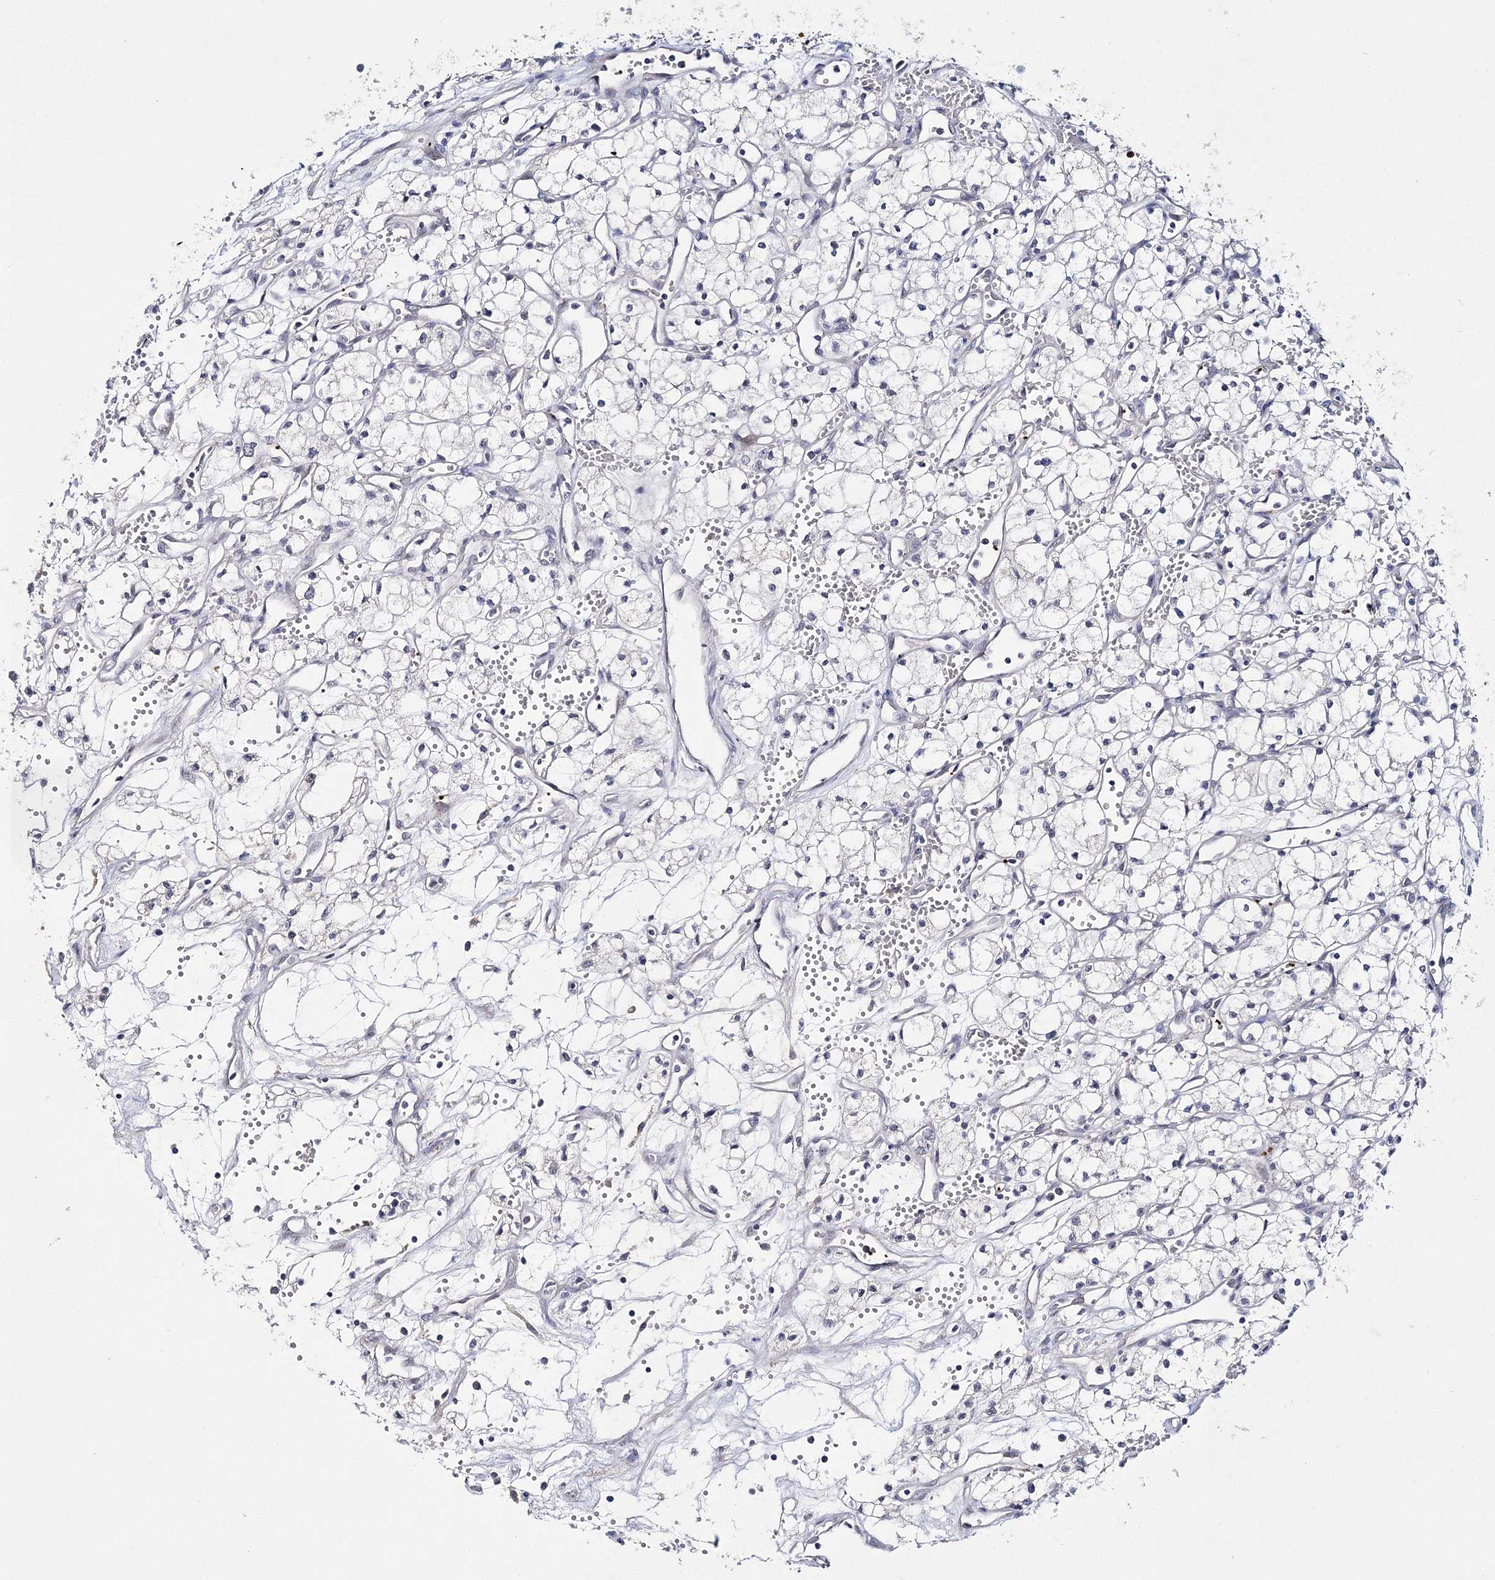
{"staining": {"intensity": "negative", "quantity": "none", "location": "none"}, "tissue": "renal cancer", "cell_type": "Tumor cells", "image_type": "cancer", "snomed": [{"axis": "morphology", "description": "Adenocarcinoma, NOS"}, {"axis": "topography", "description": "Kidney"}], "caption": "This is an immunohistochemistry image of renal adenocarcinoma. There is no staining in tumor cells.", "gene": "MYOZ2", "patient": {"sex": "male", "age": 59}}